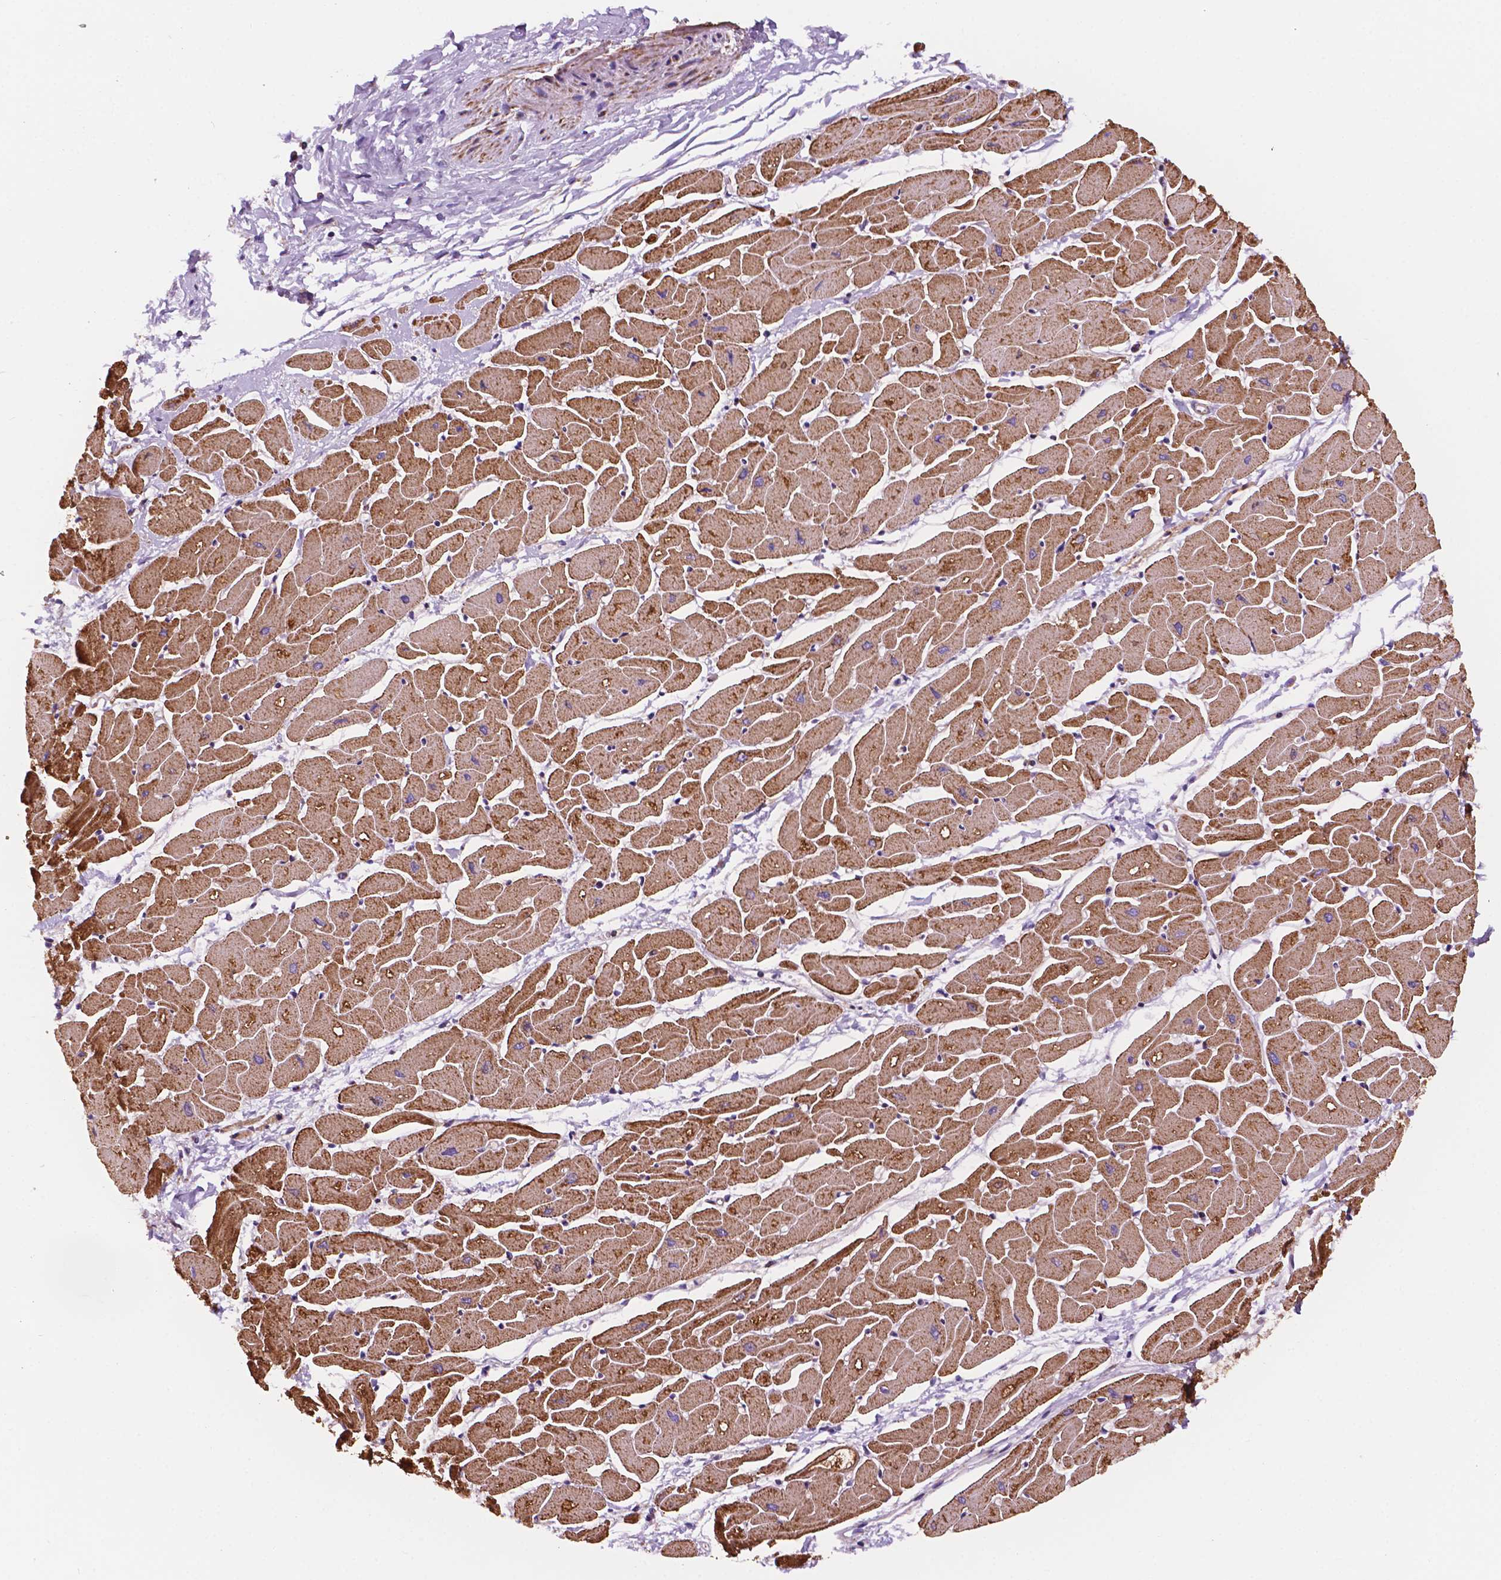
{"staining": {"intensity": "strong", "quantity": ">75%", "location": "cytoplasmic/membranous"}, "tissue": "heart muscle", "cell_type": "Cardiomyocytes", "image_type": "normal", "snomed": [{"axis": "morphology", "description": "Normal tissue, NOS"}, {"axis": "topography", "description": "Heart"}], "caption": "Immunohistochemistry (IHC) micrograph of benign heart muscle stained for a protein (brown), which shows high levels of strong cytoplasmic/membranous staining in approximately >75% of cardiomyocytes.", "gene": "GEMIN4", "patient": {"sex": "male", "age": 57}}